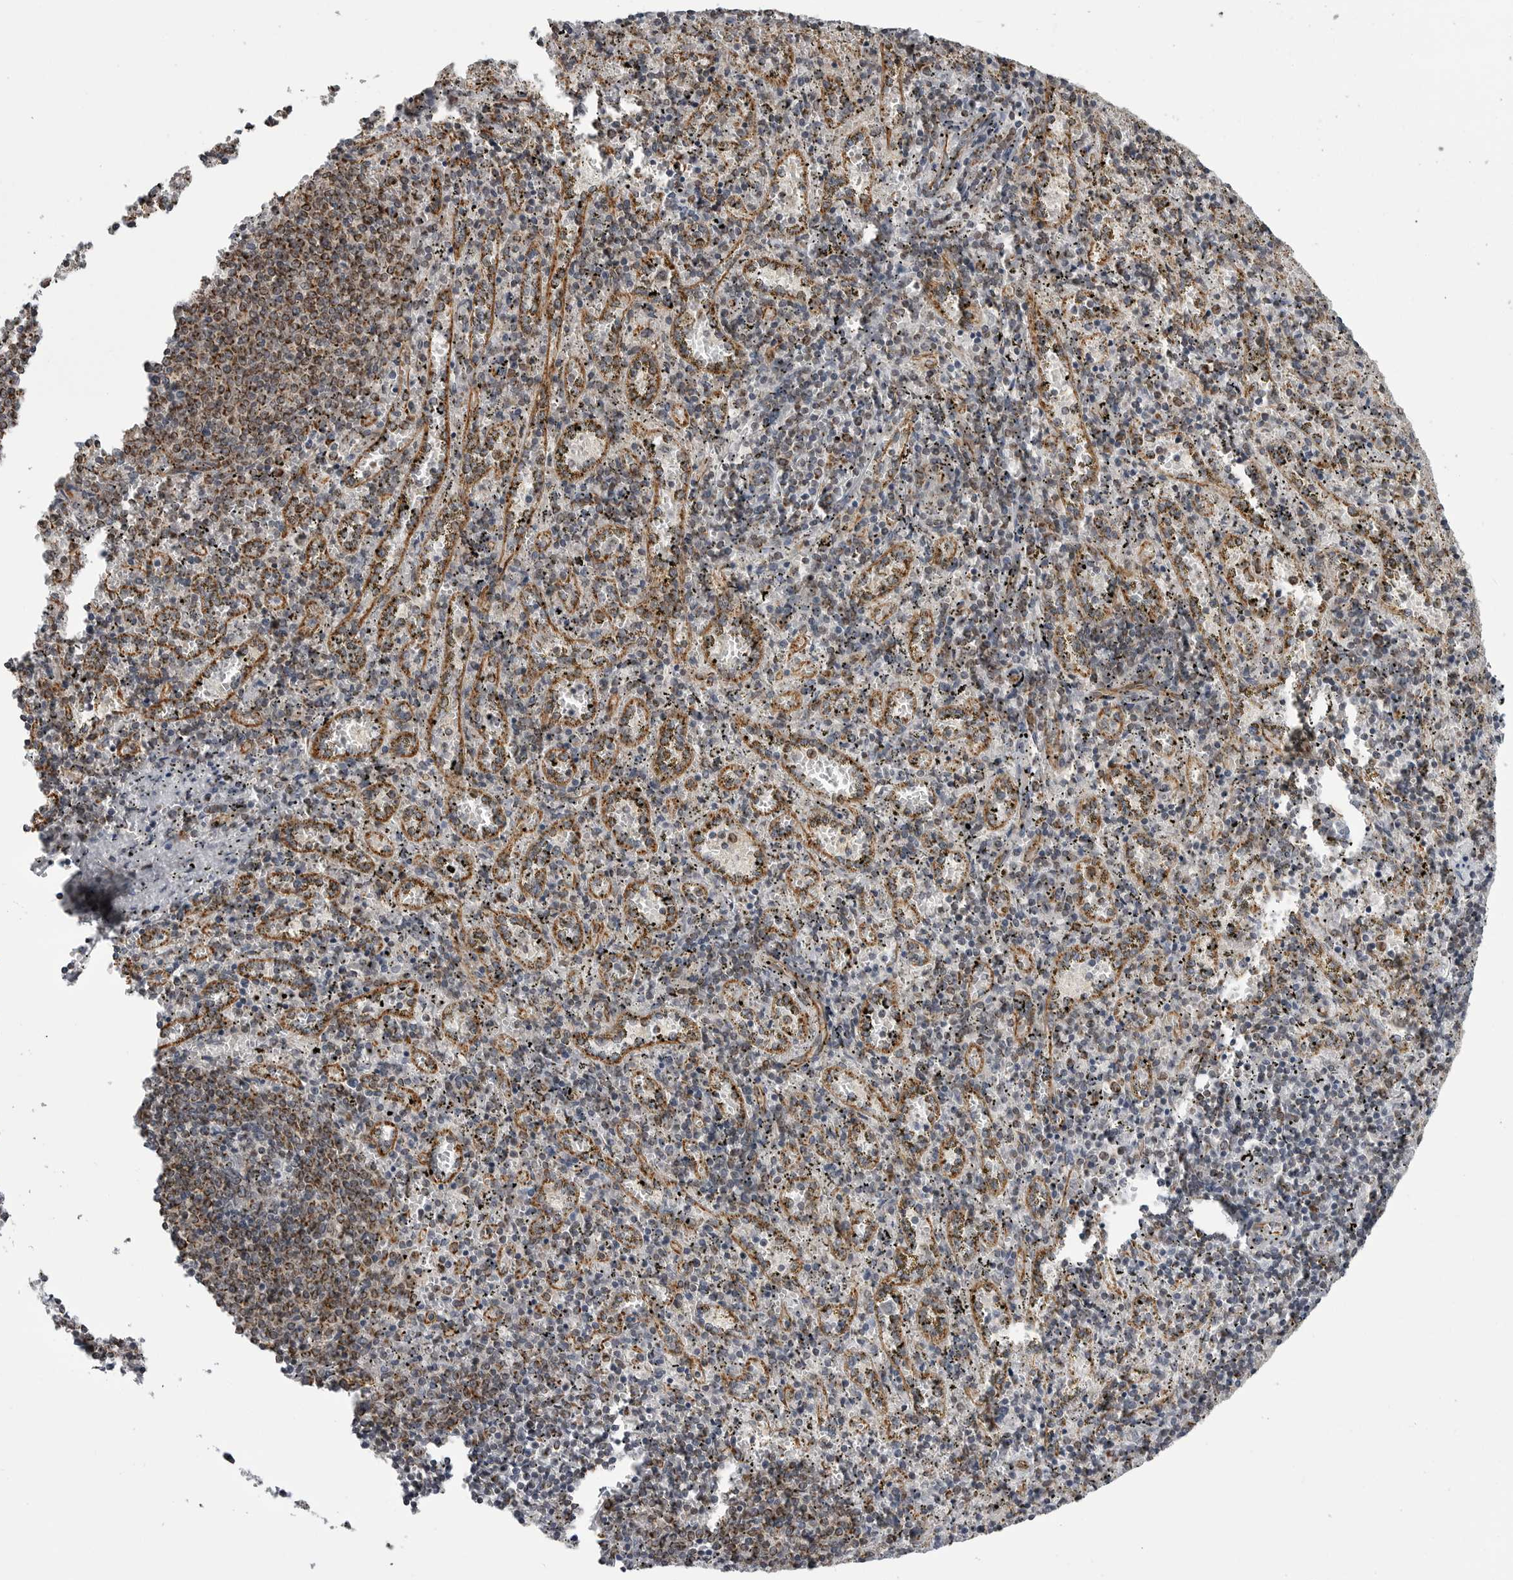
{"staining": {"intensity": "moderate", "quantity": "25%-75%", "location": "cytoplasmic/membranous"}, "tissue": "spleen", "cell_type": "Cells in red pulp", "image_type": "normal", "snomed": [{"axis": "morphology", "description": "Normal tissue, NOS"}, {"axis": "topography", "description": "Spleen"}], "caption": "Immunohistochemistry (IHC) (DAB (3,3'-diaminobenzidine)) staining of benign human spleen reveals moderate cytoplasmic/membranous protein positivity in approximately 25%-75% of cells in red pulp. (brown staining indicates protein expression, while blue staining denotes nuclei).", "gene": "FH", "patient": {"sex": "male", "age": 11}}